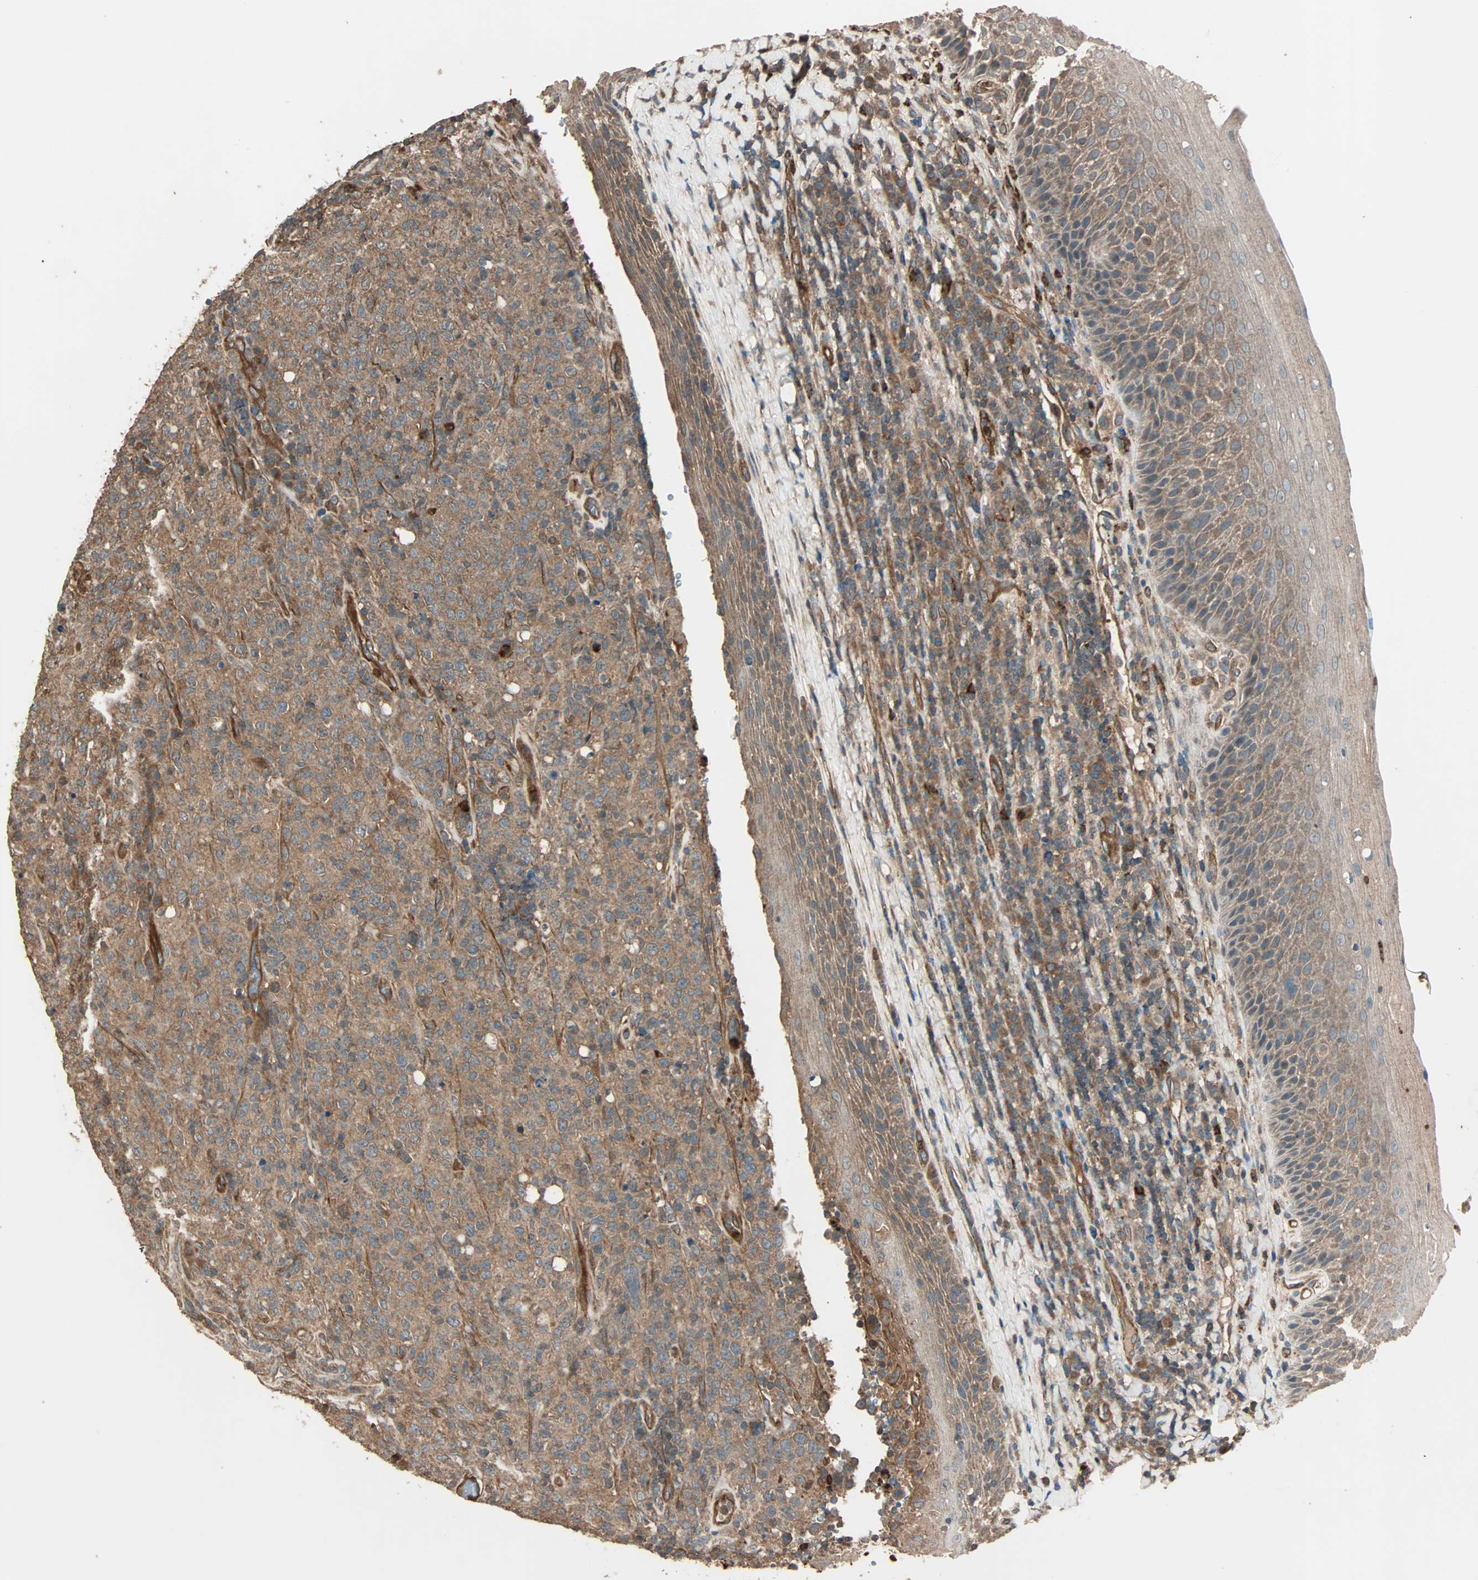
{"staining": {"intensity": "moderate", "quantity": ">75%", "location": "cytoplasmic/membranous"}, "tissue": "lymphoma", "cell_type": "Tumor cells", "image_type": "cancer", "snomed": [{"axis": "morphology", "description": "Malignant lymphoma, non-Hodgkin's type, High grade"}, {"axis": "topography", "description": "Tonsil"}], "caption": "Lymphoma stained with a brown dye shows moderate cytoplasmic/membranous positive positivity in approximately >75% of tumor cells.", "gene": "GCK", "patient": {"sex": "female", "age": 36}}